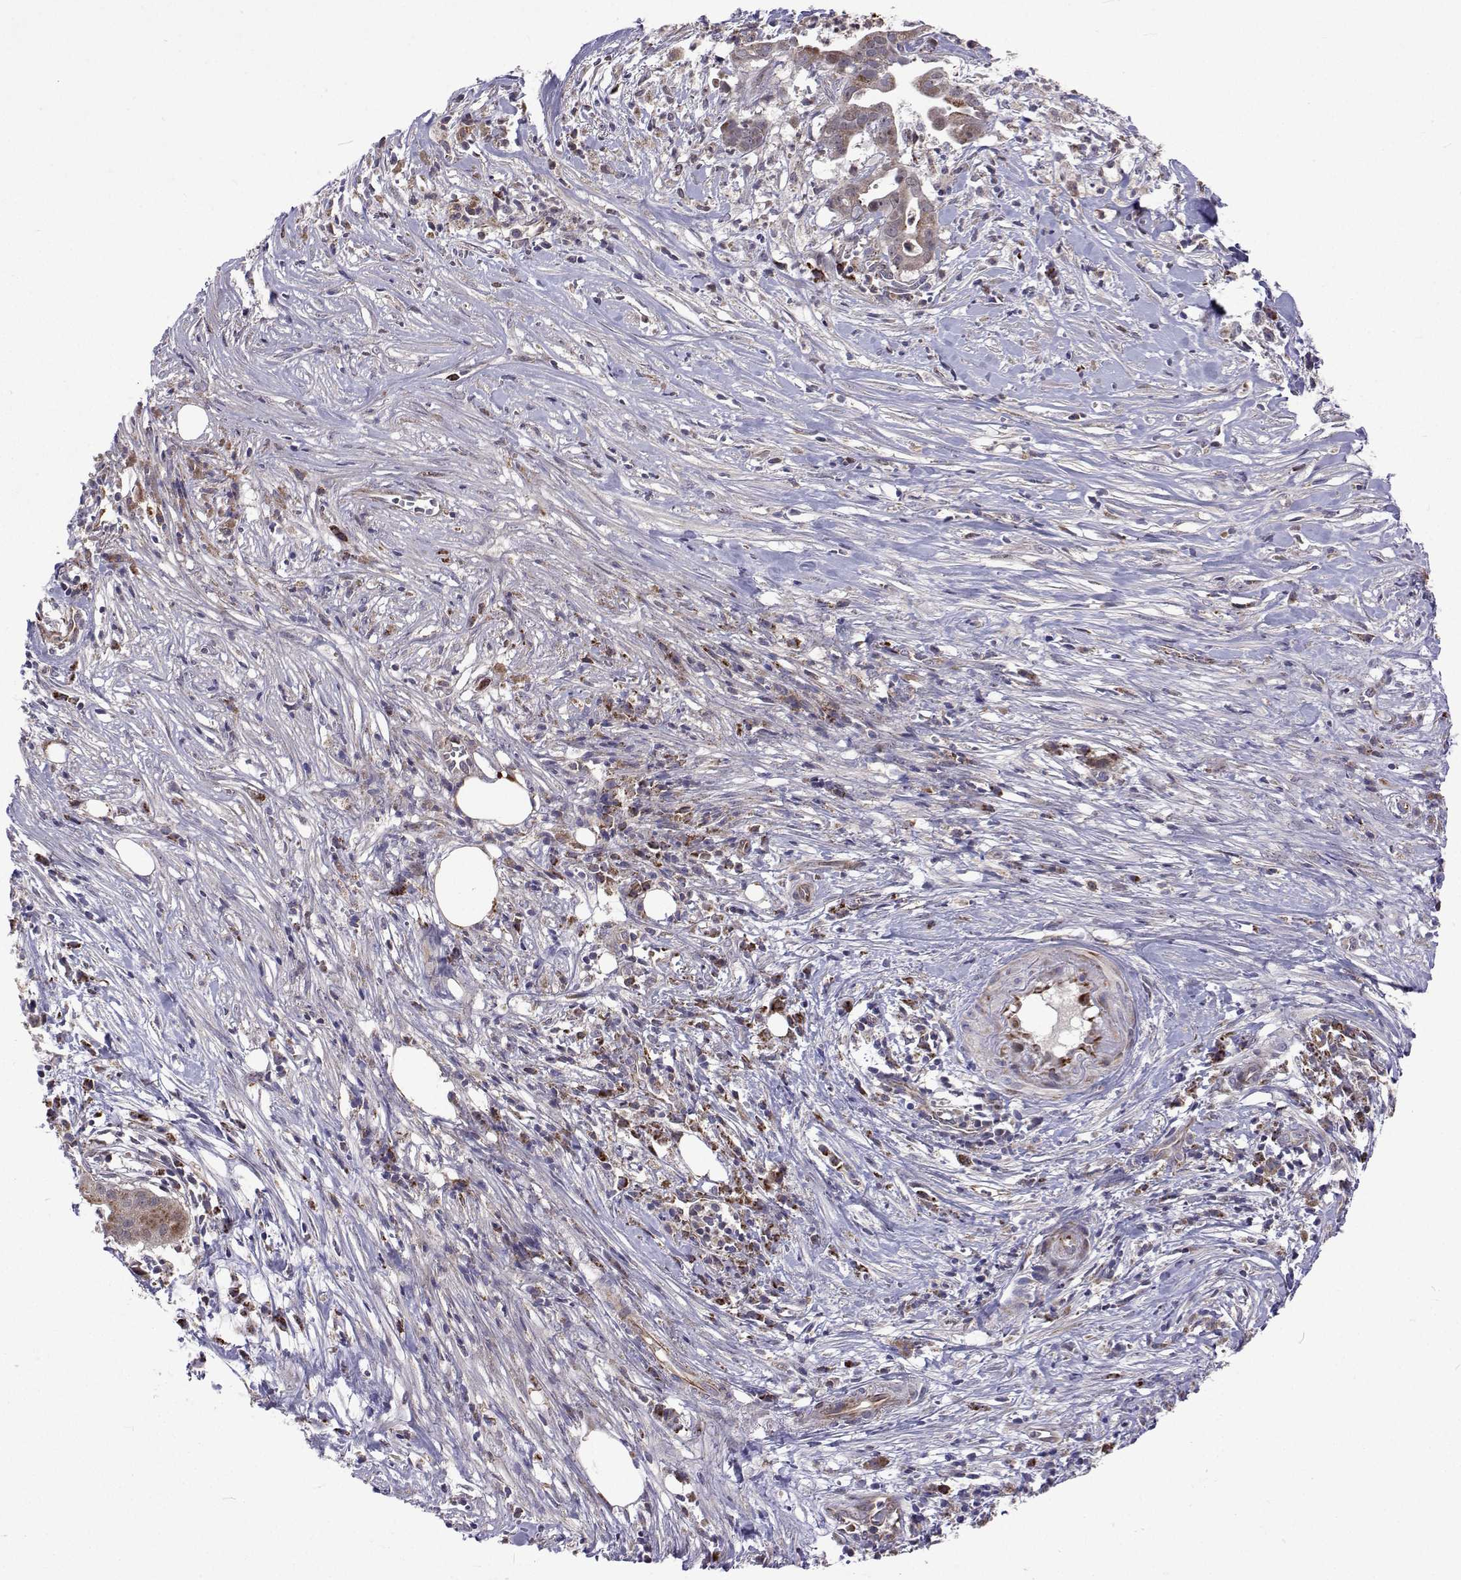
{"staining": {"intensity": "weak", "quantity": "25%-75%", "location": "cytoplasmic/membranous"}, "tissue": "pancreatic cancer", "cell_type": "Tumor cells", "image_type": "cancer", "snomed": [{"axis": "morphology", "description": "Adenocarcinoma, NOS"}, {"axis": "topography", "description": "Pancreas"}], "caption": "Immunohistochemical staining of pancreatic cancer (adenocarcinoma) exhibits low levels of weak cytoplasmic/membranous protein staining in approximately 25%-75% of tumor cells.", "gene": "DHTKD1", "patient": {"sex": "male", "age": 61}}